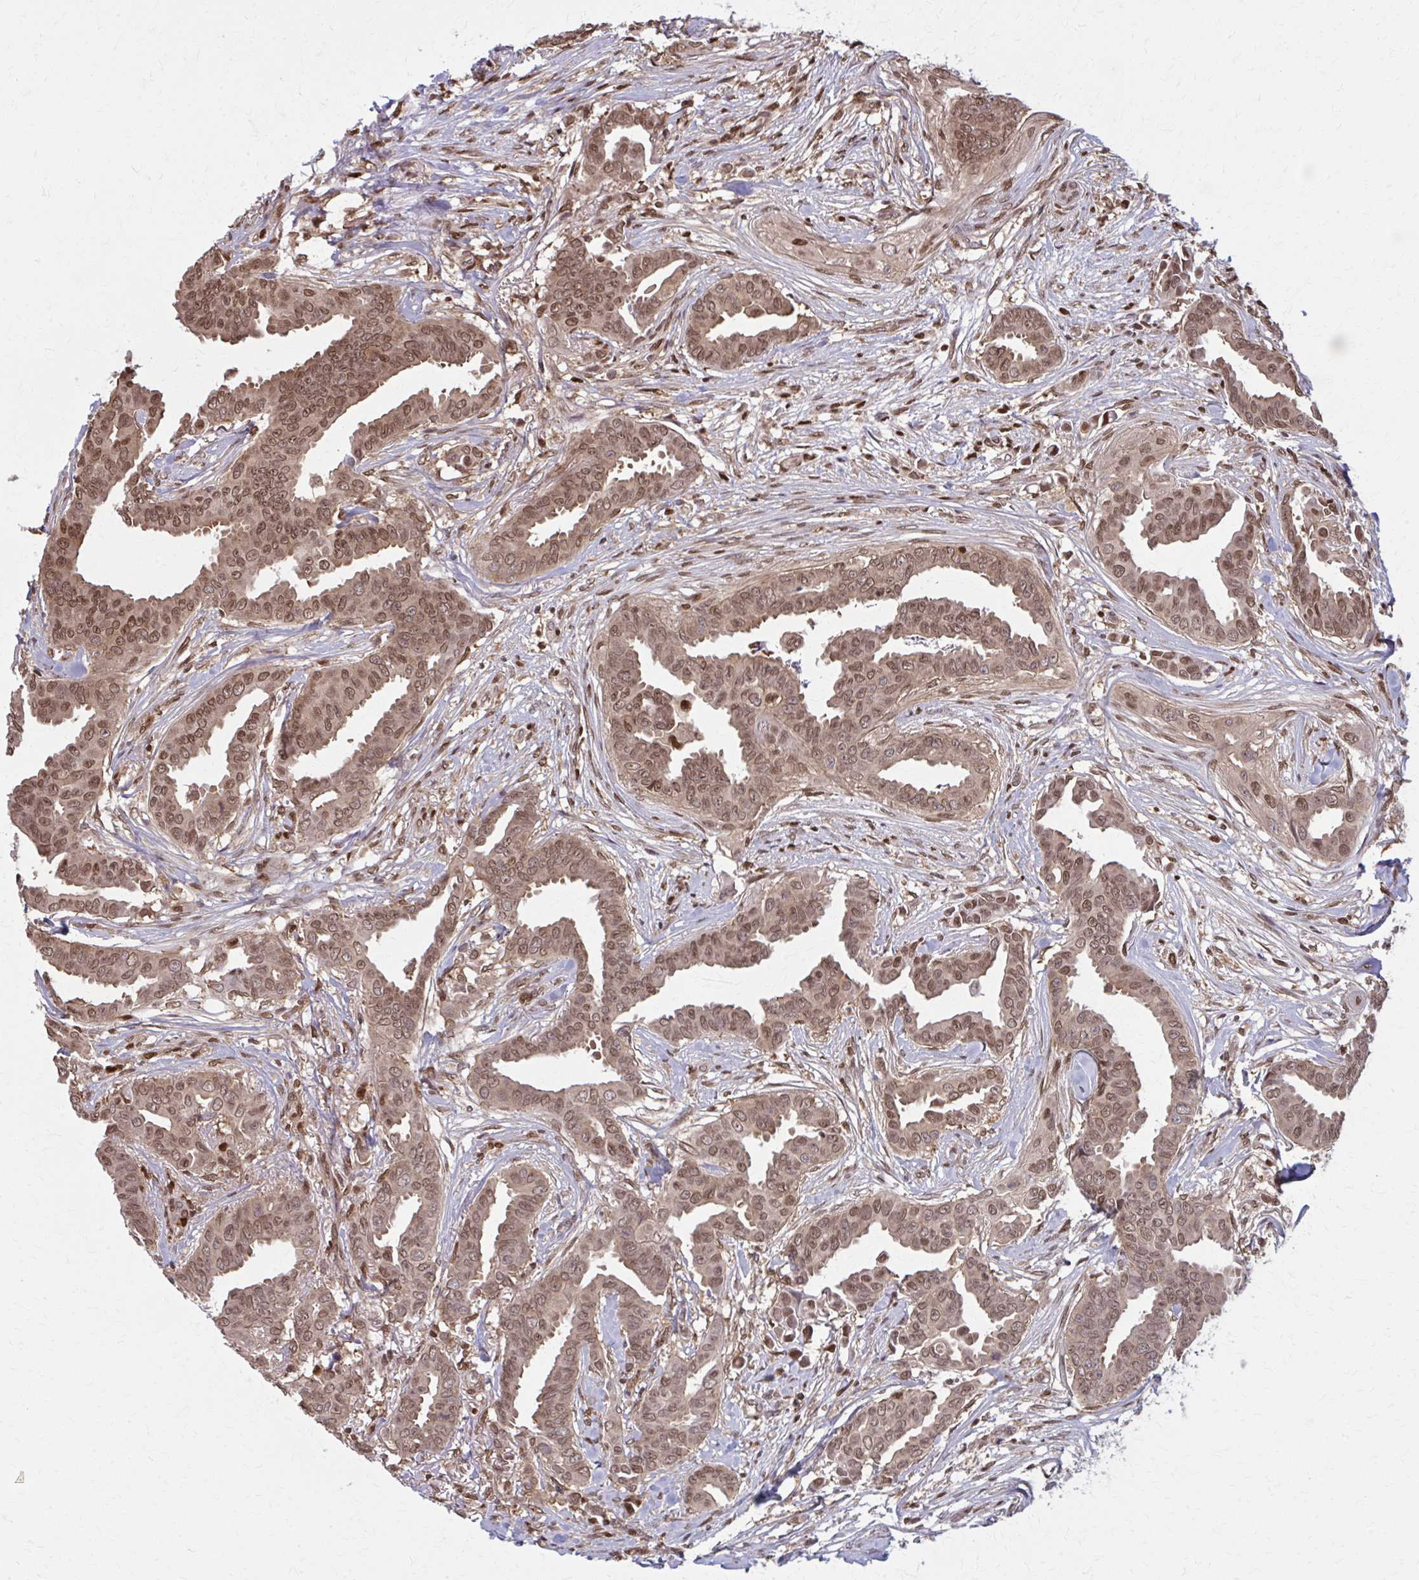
{"staining": {"intensity": "moderate", "quantity": ">75%", "location": "cytoplasmic/membranous,nuclear"}, "tissue": "breast cancer", "cell_type": "Tumor cells", "image_type": "cancer", "snomed": [{"axis": "morphology", "description": "Duct carcinoma"}, {"axis": "topography", "description": "Breast"}], "caption": "There is medium levels of moderate cytoplasmic/membranous and nuclear expression in tumor cells of breast cancer, as demonstrated by immunohistochemical staining (brown color).", "gene": "MDH1", "patient": {"sex": "female", "age": 45}}